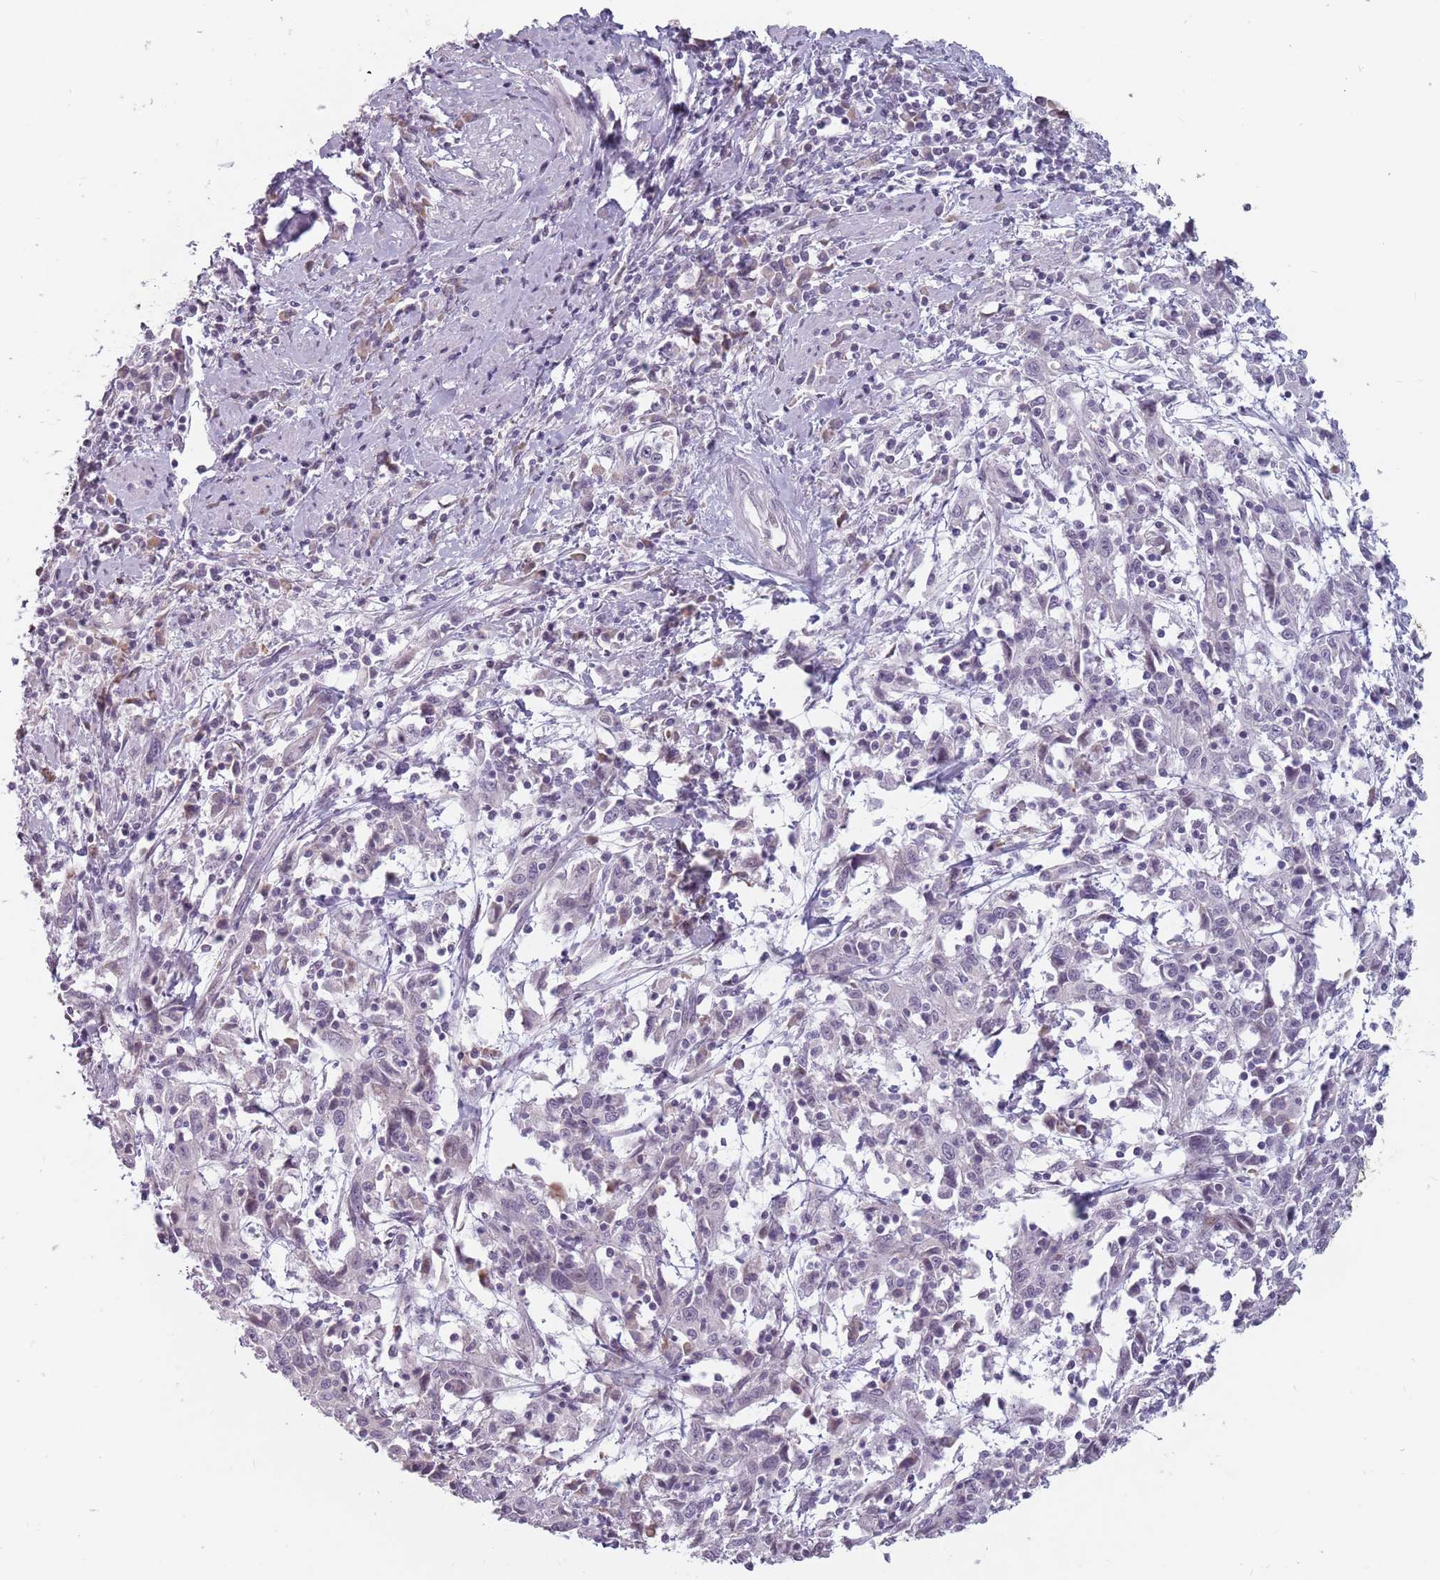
{"staining": {"intensity": "negative", "quantity": "none", "location": "none"}, "tissue": "cervical cancer", "cell_type": "Tumor cells", "image_type": "cancer", "snomed": [{"axis": "morphology", "description": "Squamous cell carcinoma, NOS"}, {"axis": "topography", "description": "Cervix"}], "caption": "Image shows no significant protein positivity in tumor cells of cervical squamous cell carcinoma.", "gene": "PTCHD1", "patient": {"sex": "female", "age": 46}}